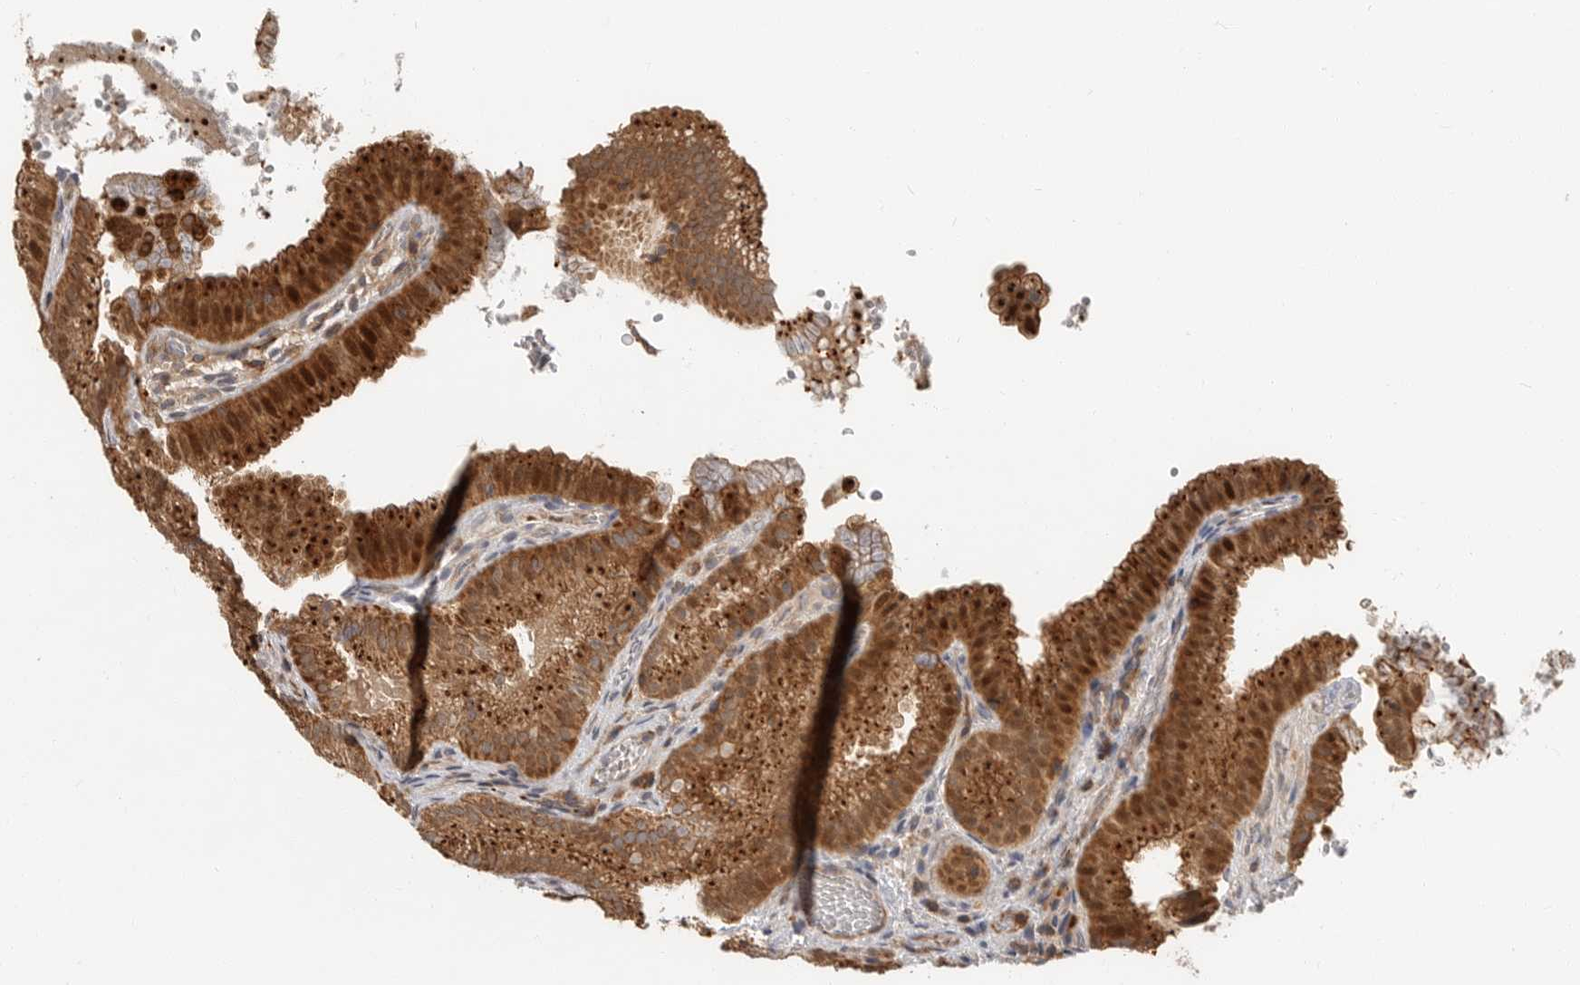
{"staining": {"intensity": "strong", "quantity": ">75%", "location": "cytoplasmic/membranous,nuclear"}, "tissue": "gallbladder", "cell_type": "Glandular cells", "image_type": "normal", "snomed": [{"axis": "morphology", "description": "Normal tissue, NOS"}, {"axis": "topography", "description": "Gallbladder"}], "caption": "IHC image of benign gallbladder: human gallbladder stained using immunohistochemistry displays high levels of strong protein expression localized specifically in the cytoplasmic/membranous,nuclear of glandular cells, appearing as a cytoplasmic/membranous,nuclear brown color.", "gene": "STRAP", "patient": {"sex": "female", "age": 30}}